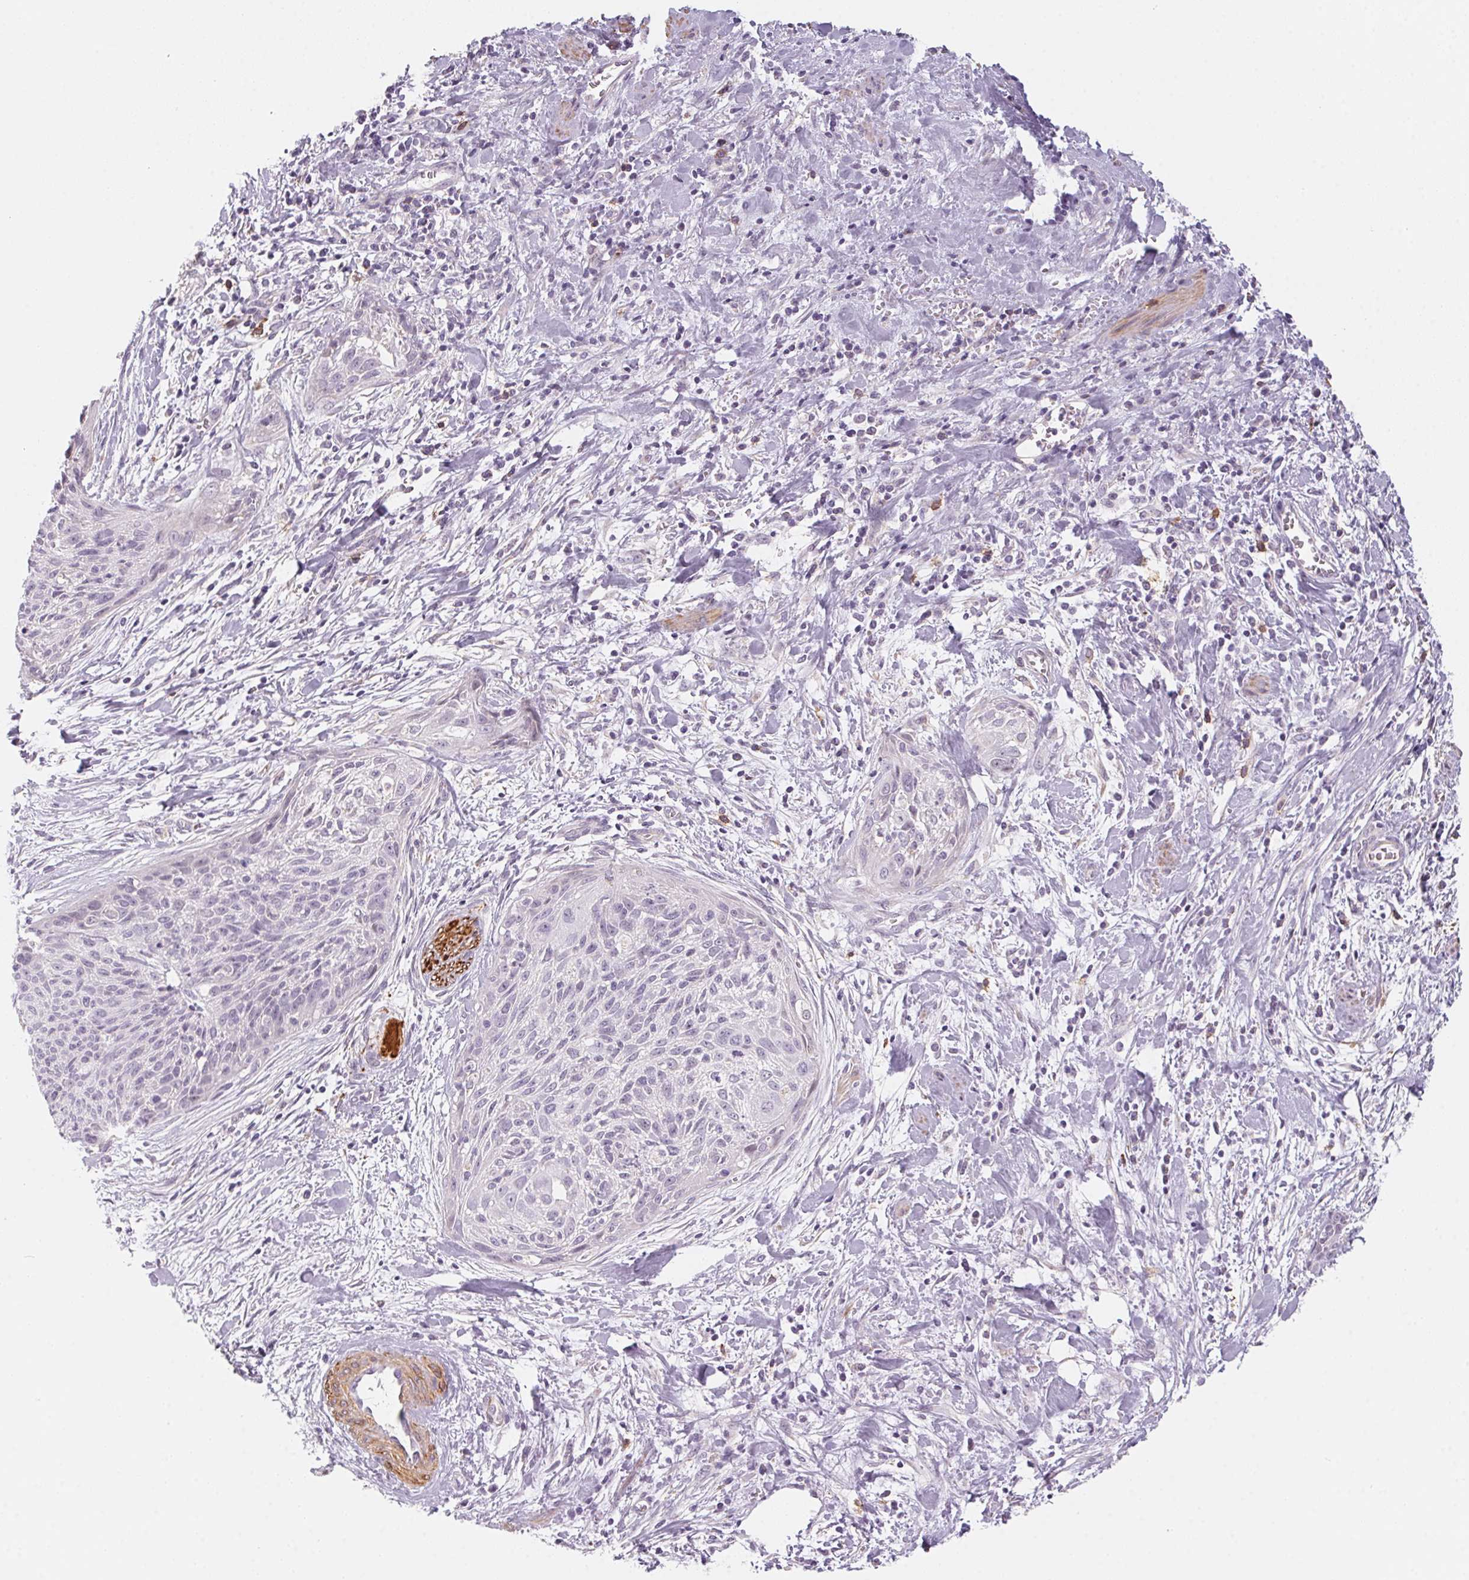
{"staining": {"intensity": "negative", "quantity": "none", "location": "none"}, "tissue": "cervical cancer", "cell_type": "Tumor cells", "image_type": "cancer", "snomed": [{"axis": "morphology", "description": "Squamous cell carcinoma, NOS"}, {"axis": "topography", "description": "Cervix"}], "caption": "DAB (3,3'-diaminobenzidine) immunohistochemical staining of human cervical squamous cell carcinoma exhibits no significant positivity in tumor cells.", "gene": "PRPH", "patient": {"sex": "female", "age": 55}}